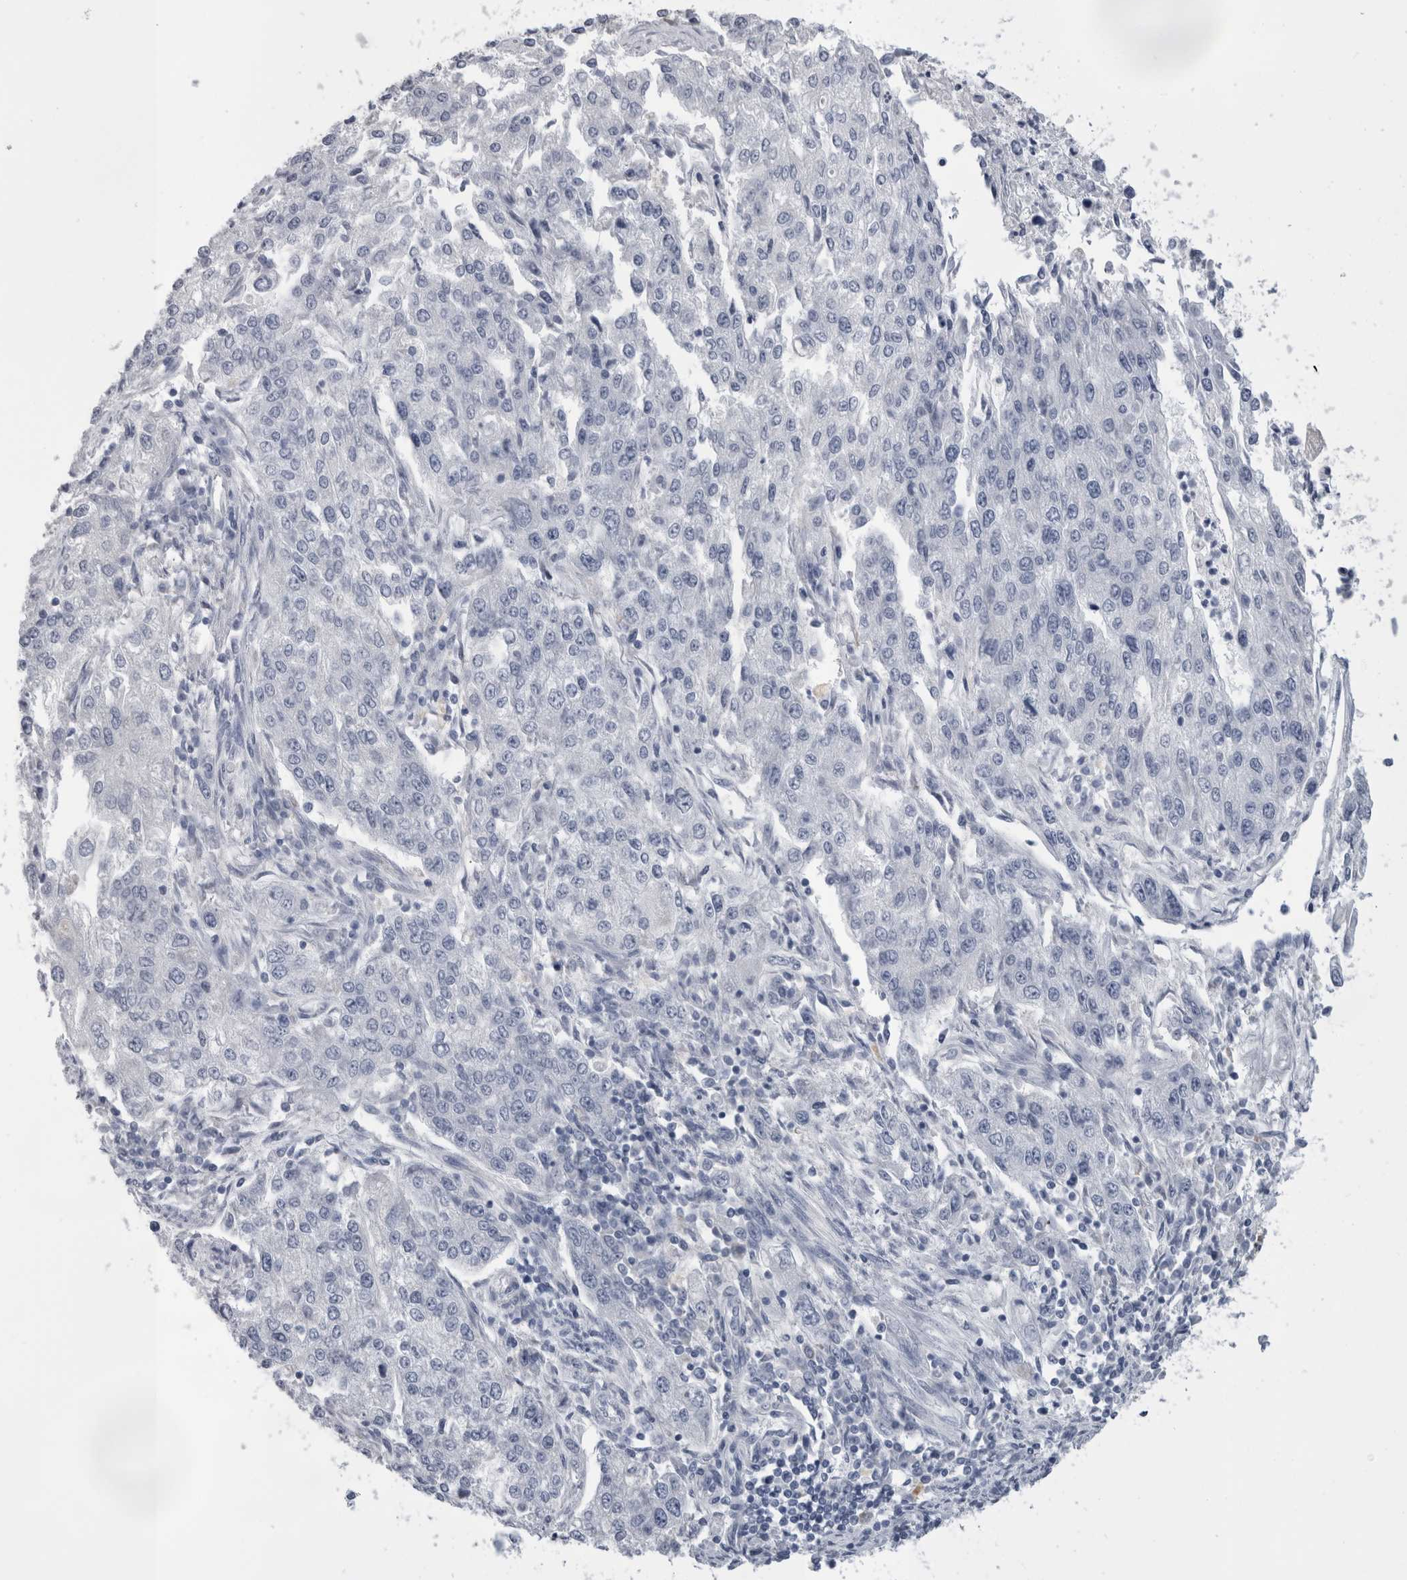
{"staining": {"intensity": "negative", "quantity": "none", "location": "none"}, "tissue": "endometrial cancer", "cell_type": "Tumor cells", "image_type": "cancer", "snomed": [{"axis": "morphology", "description": "Adenocarcinoma, NOS"}, {"axis": "topography", "description": "Endometrium"}], "caption": "High magnification brightfield microscopy of endometrial adenocarcinoma stained with DAB (3,3'-diaminobenzidine) (brown) and counterstained with hematoxylin (blue): tumor cells show no significant positivity.", "gene": "DHRS4", "patient": {"sex": "female", "age": 49}}